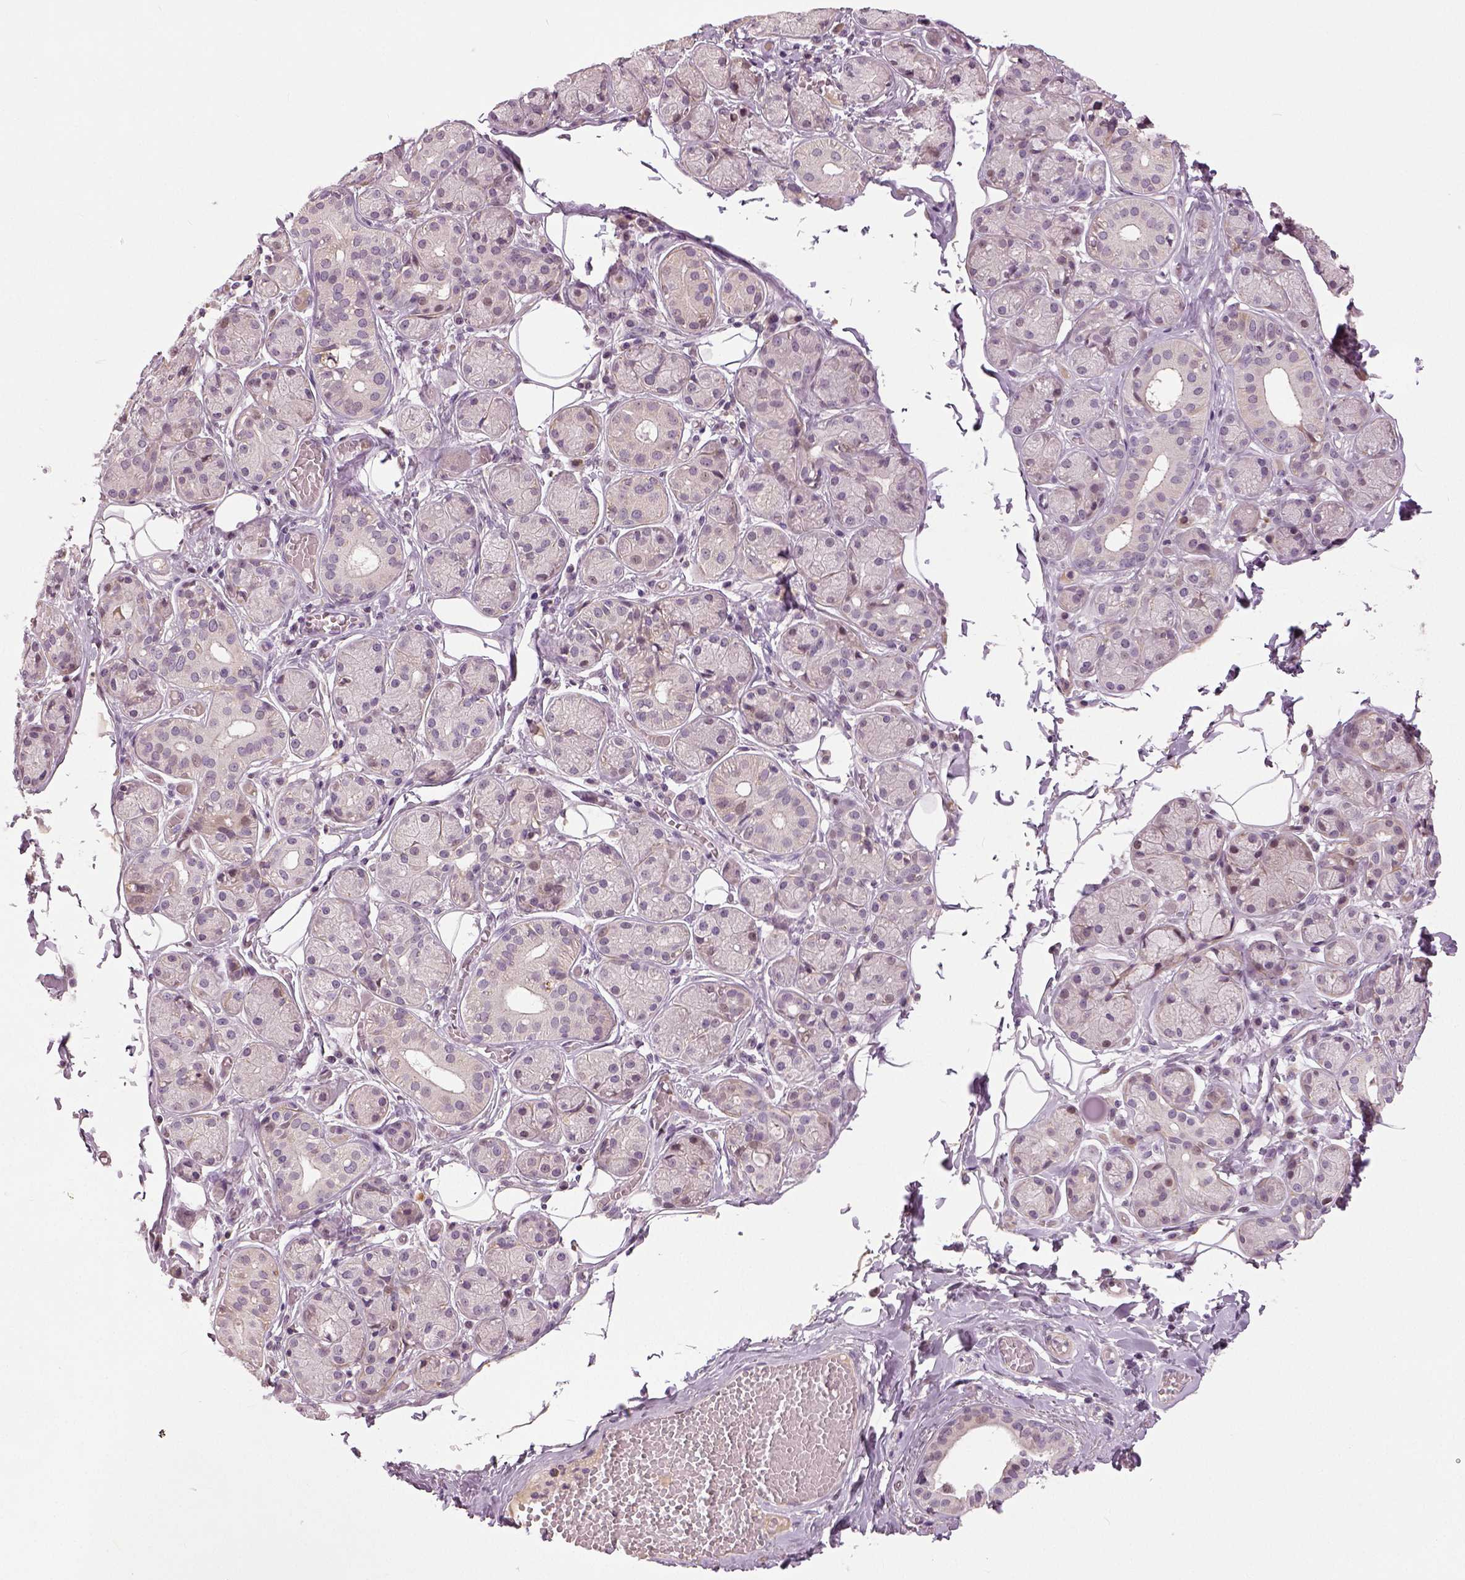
{"staining": {"intensity": "negative", "quantity": "none", "location": "none"}, "tissue": "salivary gland", "cell_type": "Glandular cells", "image_type": "normal", "snomed": [{"axis": "morphology", "description": "Normal tissue, NOS"}, {"axis": "topography", "description": "Salivary gland"}, {"axis": "topography", "description": "Peripheral nerve tissue"}], "caption": "Glandular cells are negative for protein expression in benign human salivary gland. The staining is performed using DAB brown chromogen with nuclei counter-stained in using hematoxylin.", "gene": "NECAB1", "patient": {"sex": "male", "age": 71}}